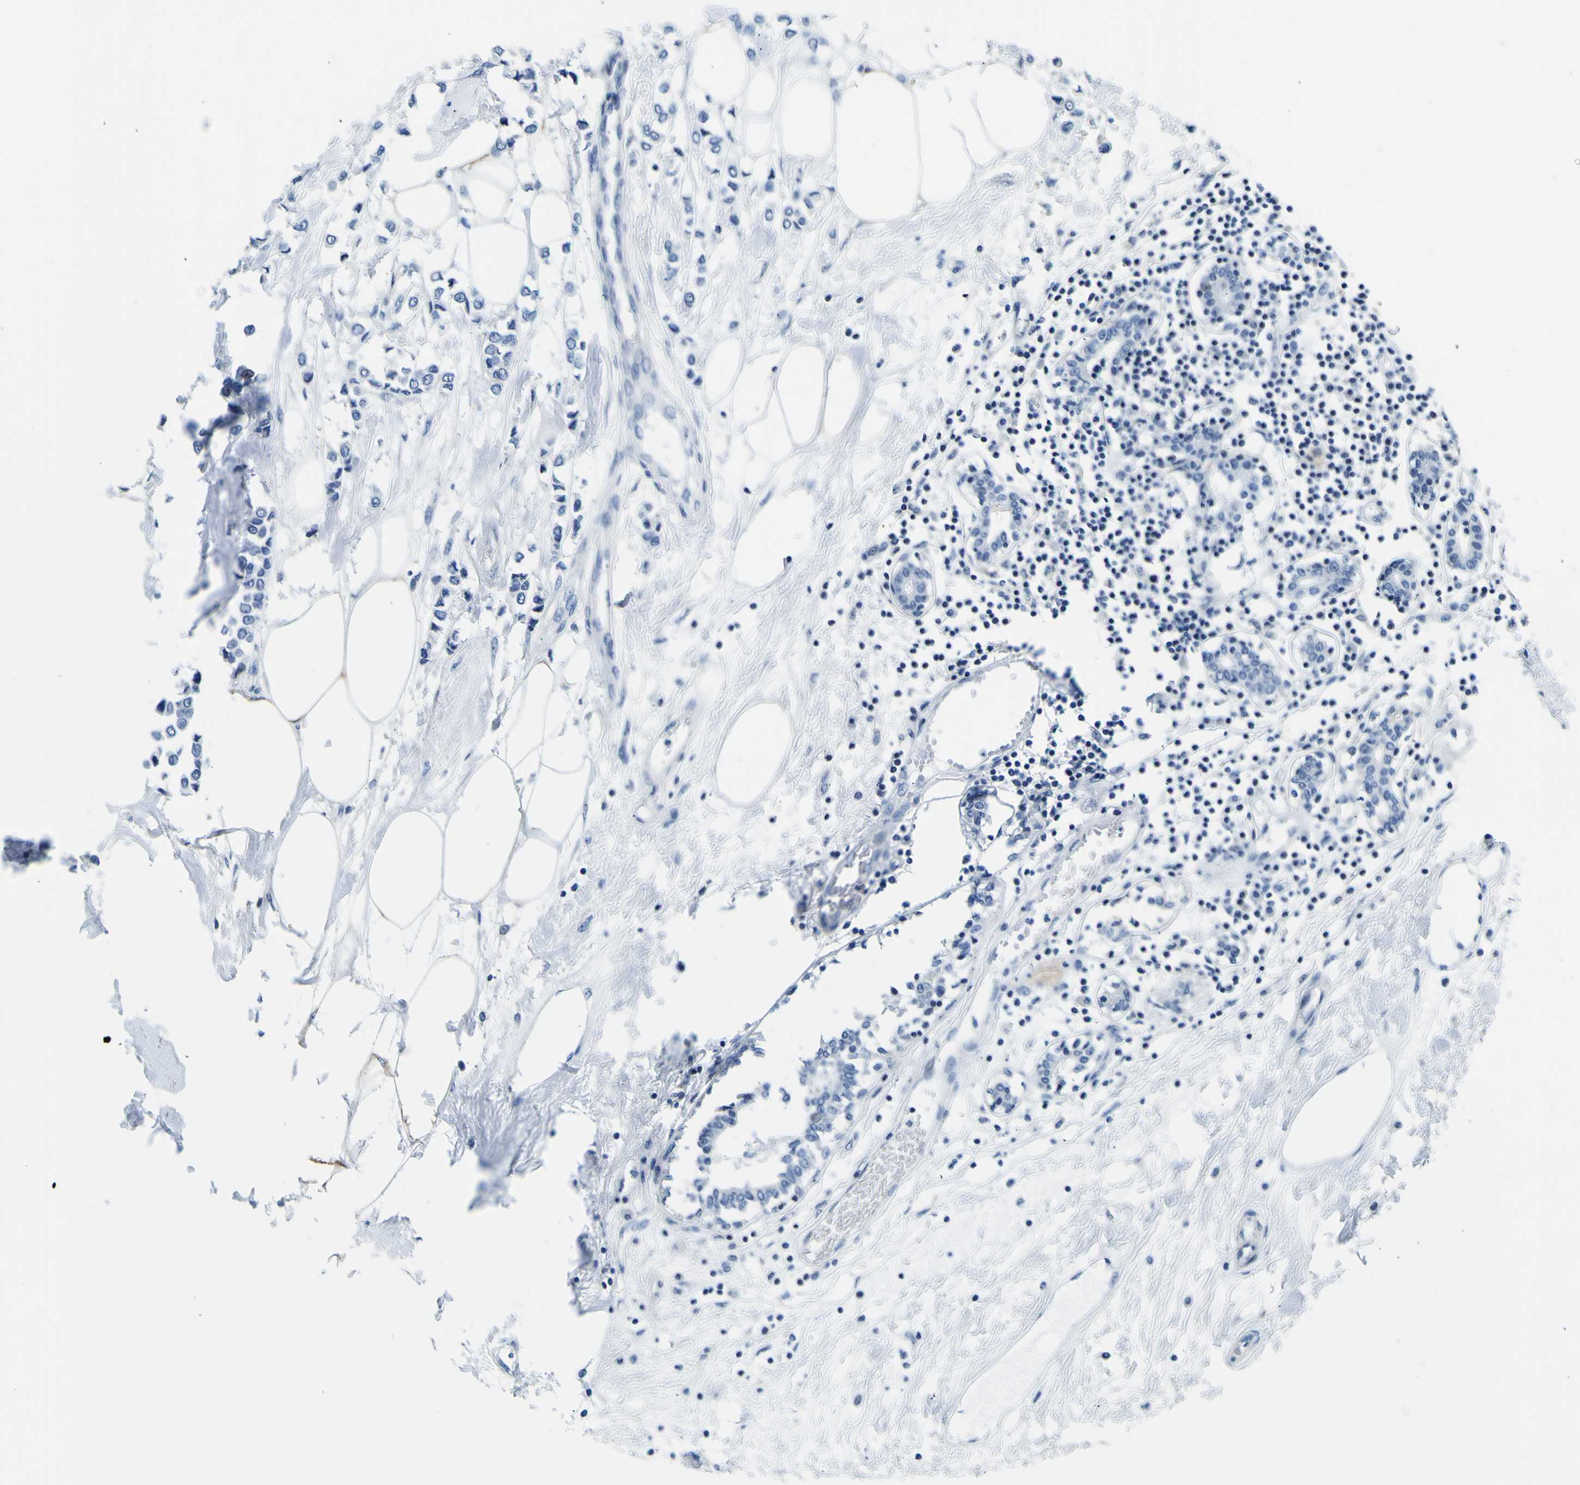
{"staining": {"intensity": "negative", "quantity": "none", "location": "none"}, "tissue": "breast cancer", "cell_type": "Tumor cells", "image_type": "cancer", "snomed": [{"axis": "morphology", "description": "Lobular carcinoma"}, {"axis": "topography", "description": "Breast"}], "caption": "Immunohistochemistry of human breast cancer (lobular carcinoma) reveals no positivity in tumor cells. The staining was performed using DAB (3,3'-diaminobenzidine) to visualize the protein expression in brown, while the nuclei were stained in blue with hematoxylin (Magnification: 20x).", "gene": "ADGRA2", "patient": {"sex": "female", "age": 51}}